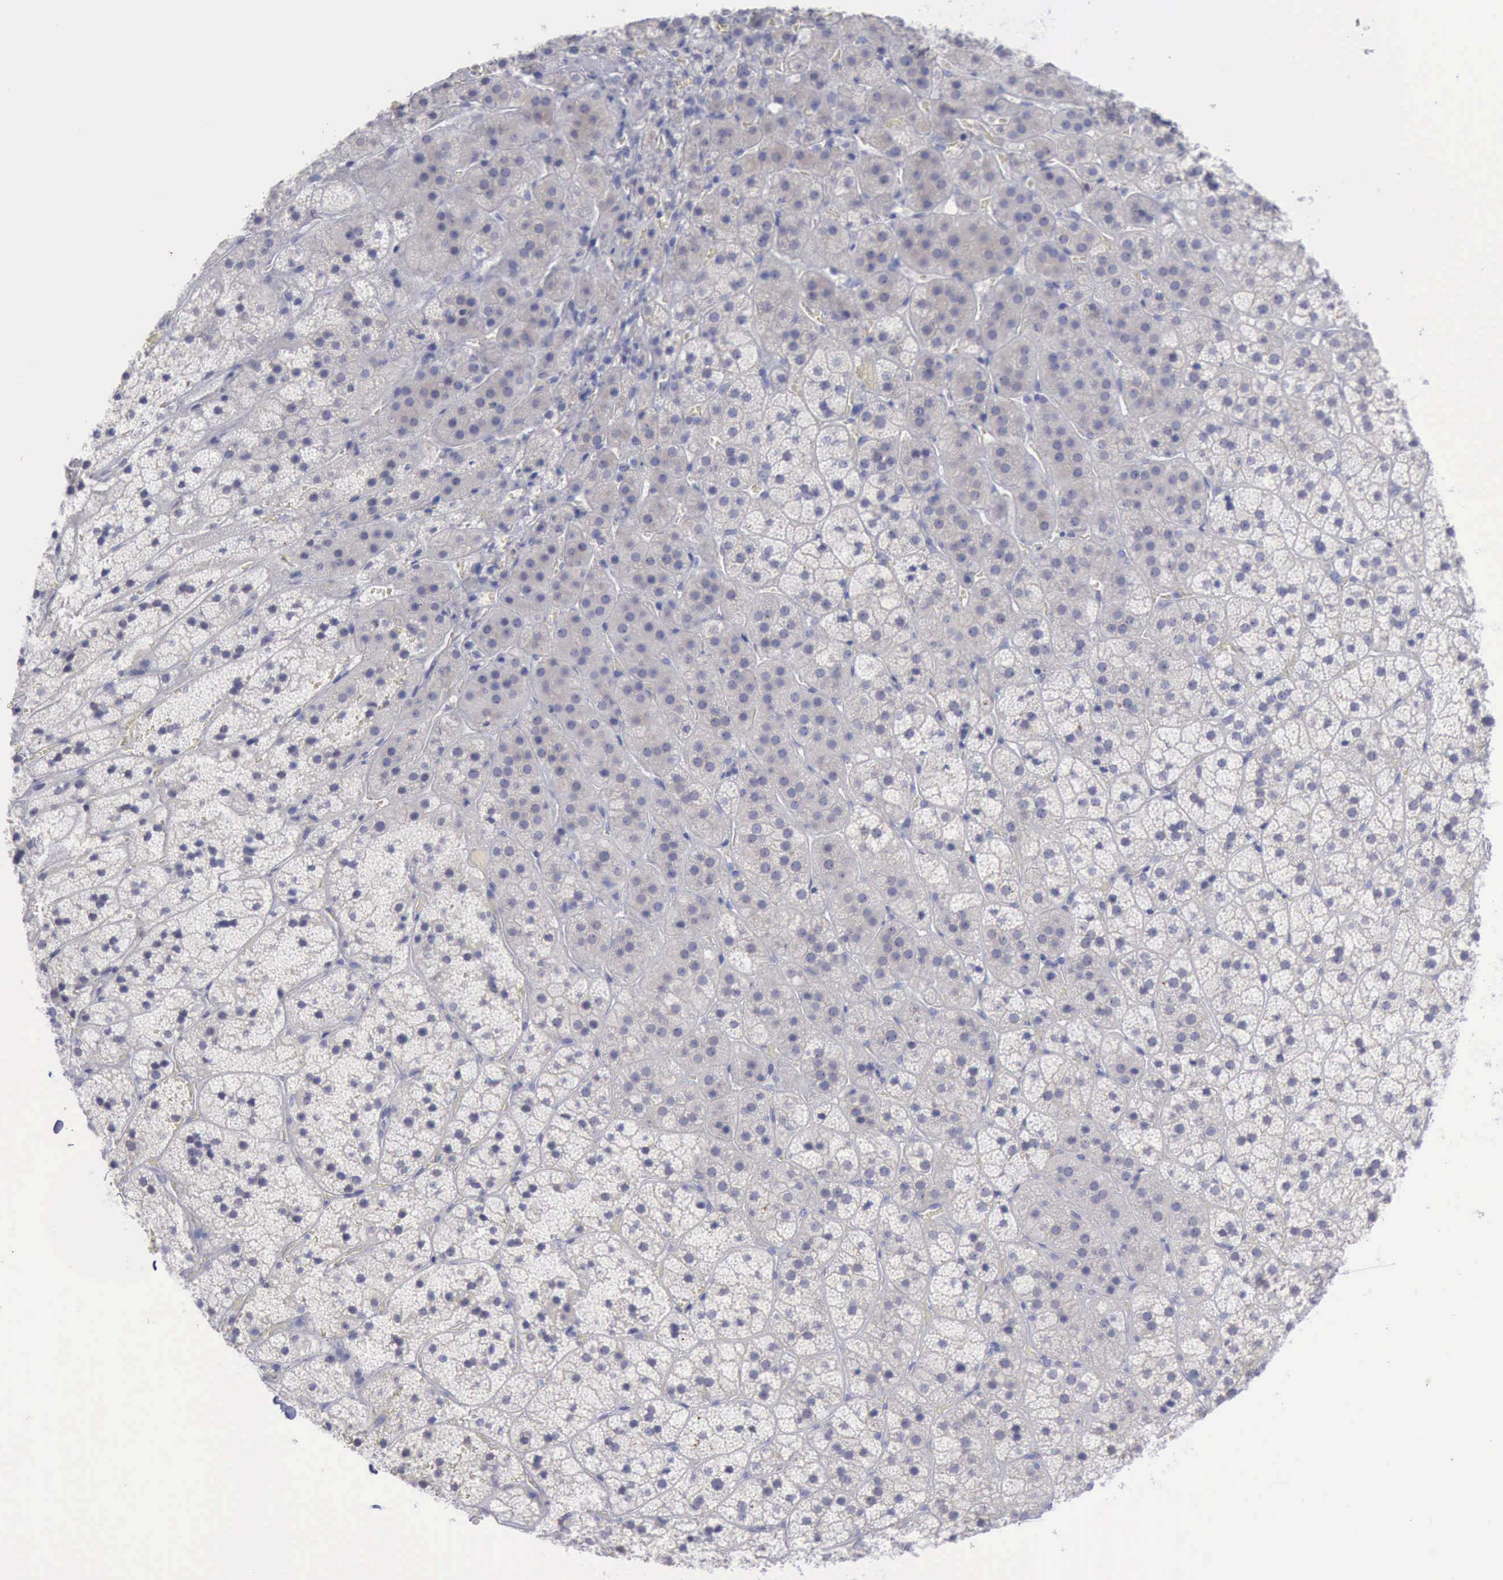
{"staining": {"intensity": "negative", "quantity": "none", "location": "none"}, "tissue": "adrenal gland", "cell_type": "Glandular cells", "image_type": "normal", "snomed": [{"axis": "morphology", "description": "Normal tissue, NOS"}, {"axis": "topography", "description": "Adrenal gland"}], "caption": "Immunohistochemistry (IHC) photomicrograph of benign adrenal gland: human adrenal gland stained with DAB (3,3'-diaminobenzidine) demonstrates no significant protein expression in glandular cells.", "gene": "SATB2", "patient": {"sex": "female", "age": 44}}